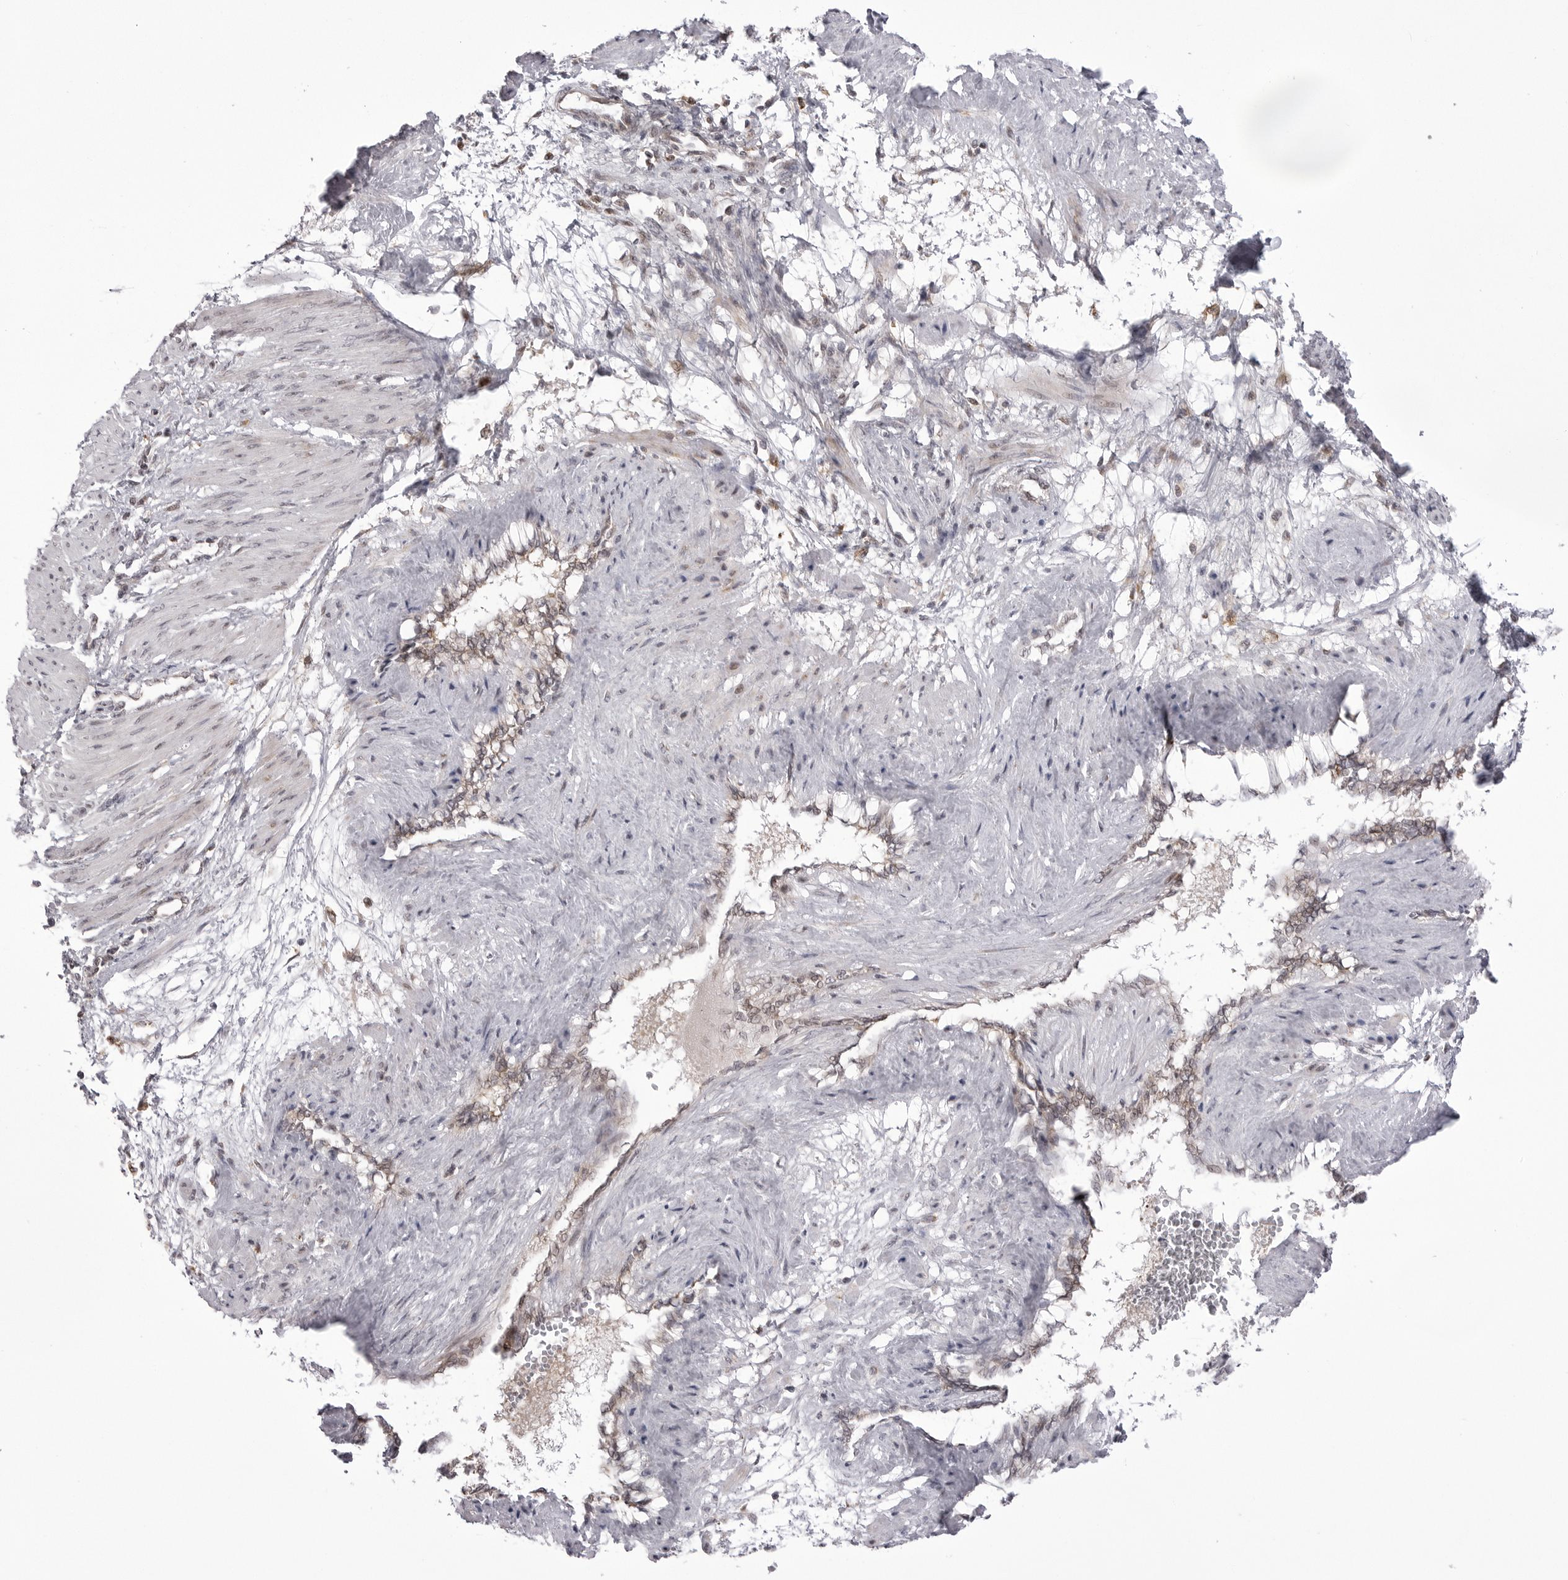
{"staining": {"intensity": "negative", "quantity": "none", "location": "none"}, "tissue": "smooth muscle", "cell_type": "Smooth muscle cells", "image_type": "normal", "snomed": [{"axis": "morphology", "description": "Normal tissue, NOS"}, {"axis": "topography", "description": "Endometrium"}], "caption": "The histopathology image shows no staining of smooth muscle cells in unremarkable smooth muscle.", "gene": "PTK2B", "patient": {"sex": "female", "age": 33}}